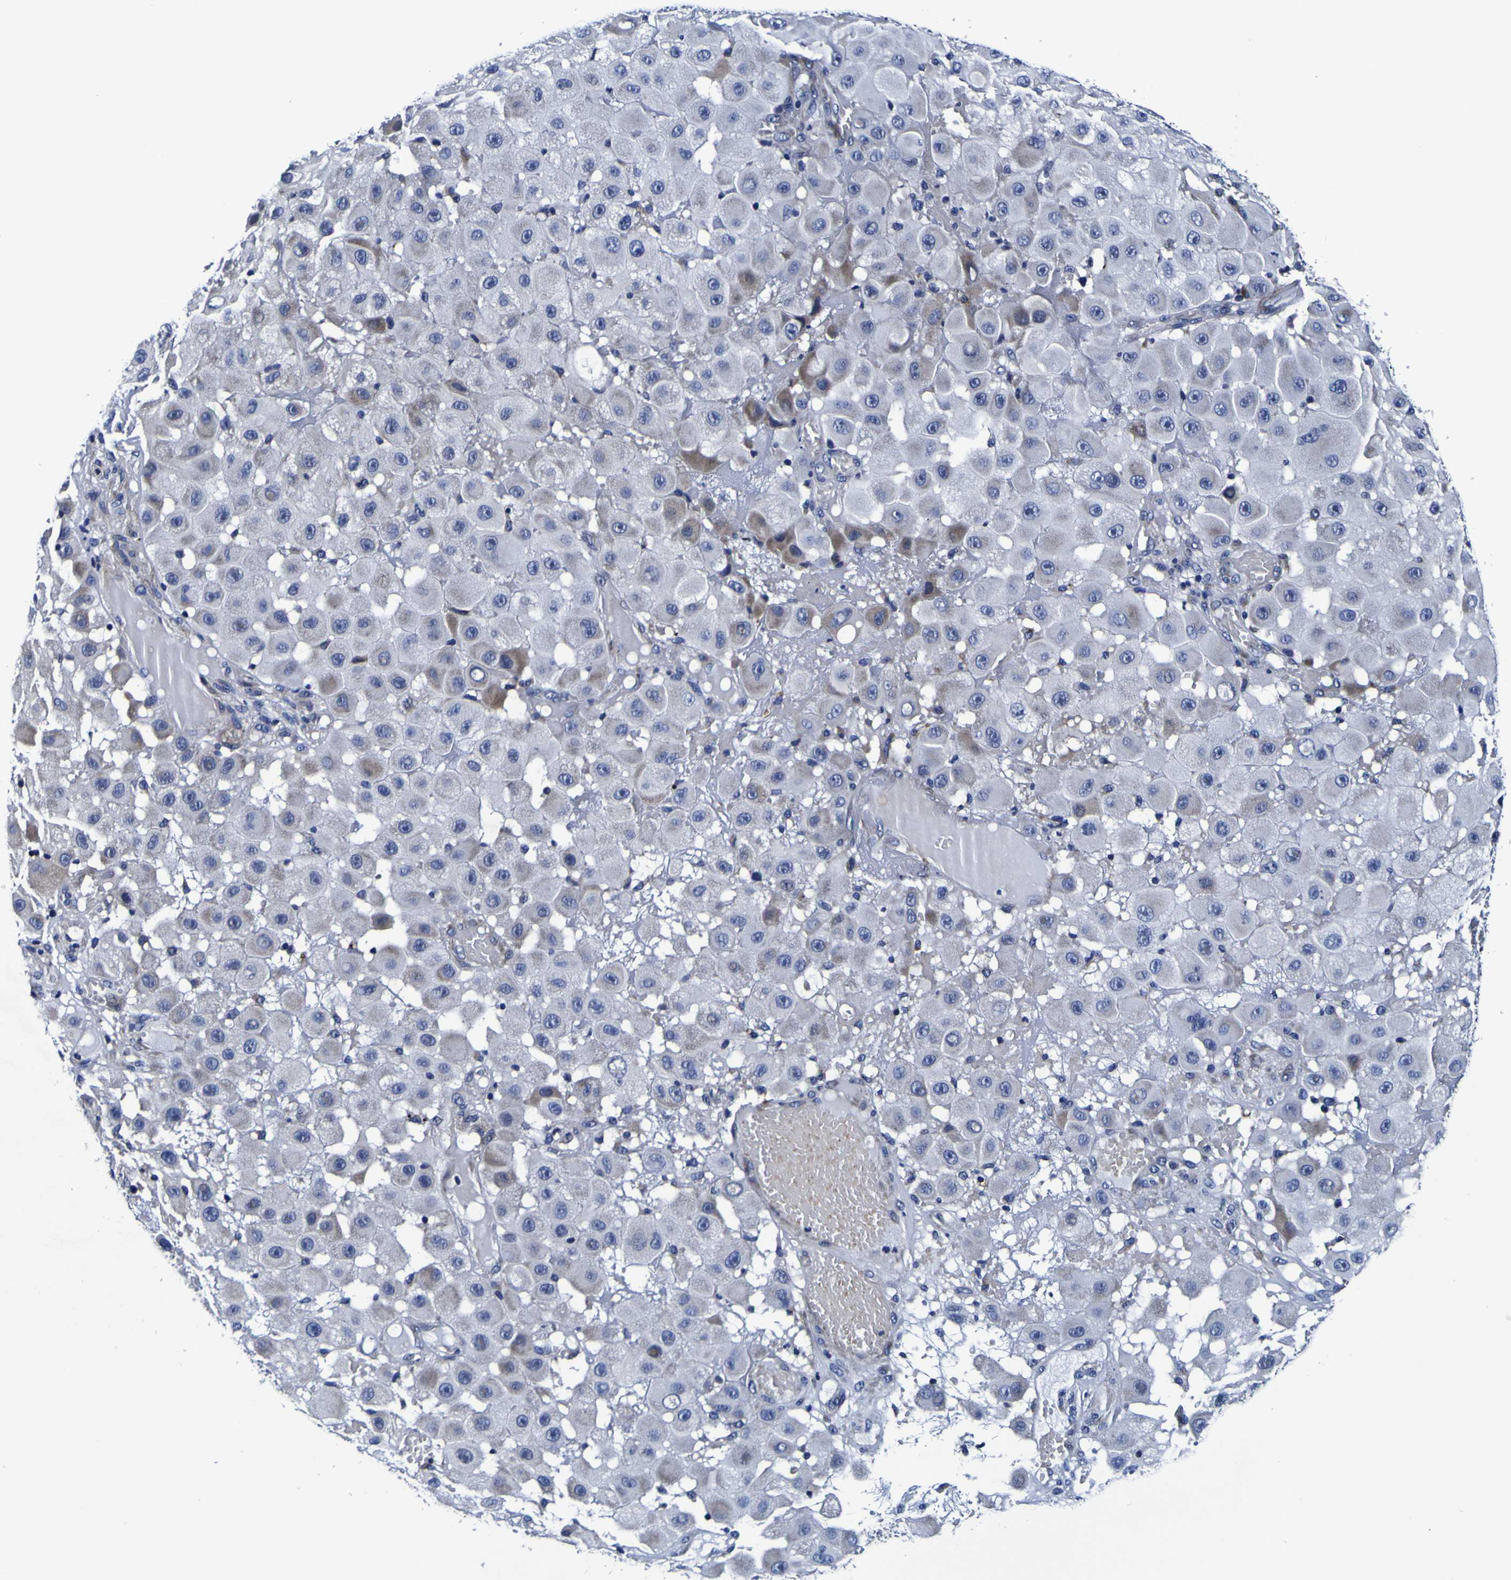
{"staining": {"intensity": "moderate", "quantity": "<25%", "location": "cytoplasmic/membranous"}, "tissue": "melanoma", "cell_type": "Tumor cells", "image_type": "cancer", "snomed": [{"axis": "morphology", "description": "Malignant melanoma, NOS"}, {"axis": "topography", "description": "Skin"}], "caption": "This is an image of immunohistochemistry (IHC) staining of malignant melanoma, which shows moderate positivity in the cytoplasmic/membranous of tumor cells.", "gene": "PDLIM4", "patient": {"sex": "female", "age": 81}}